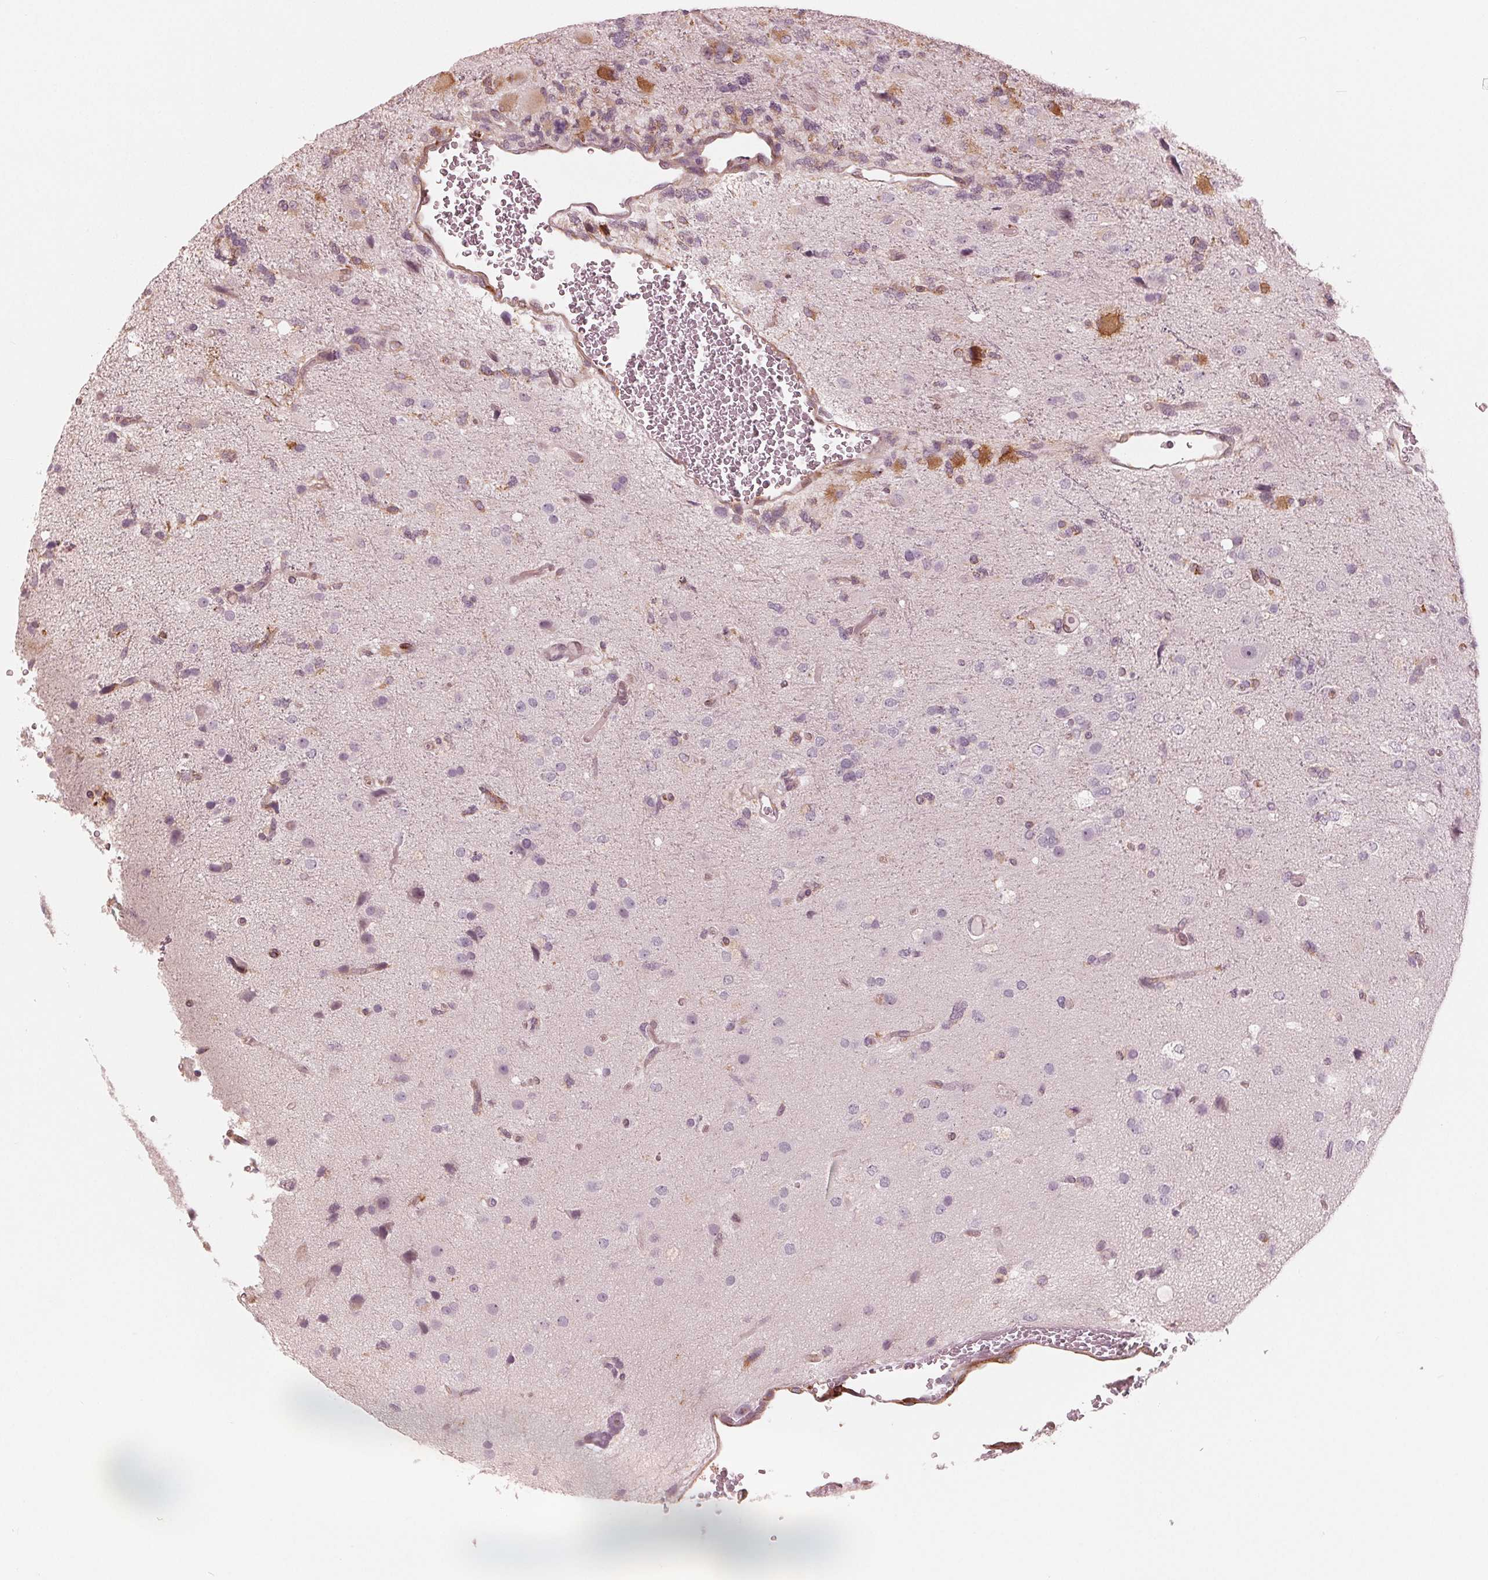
{"staining": {"intensity": "weak", "quantity": "25%-75%", "location": "cytoplasmic/membranous"}, "tissue": "glioma", "cell_type": "Tumor cells", "image_type": "cancer", "snomed": [{"axis": "morphology", "description": "Glioma, malignant, High grade"}, {"axis": "topography", "description": "Brain"}], "caption": "Immunohistochemistry (IHC) of human glioma shows low levels of weak cytoplasmic/membranous staining in approximately 25%-75% of tumor cells.", "gene": "IKBIP", "patient": {"sex": "female", "age": 71}}